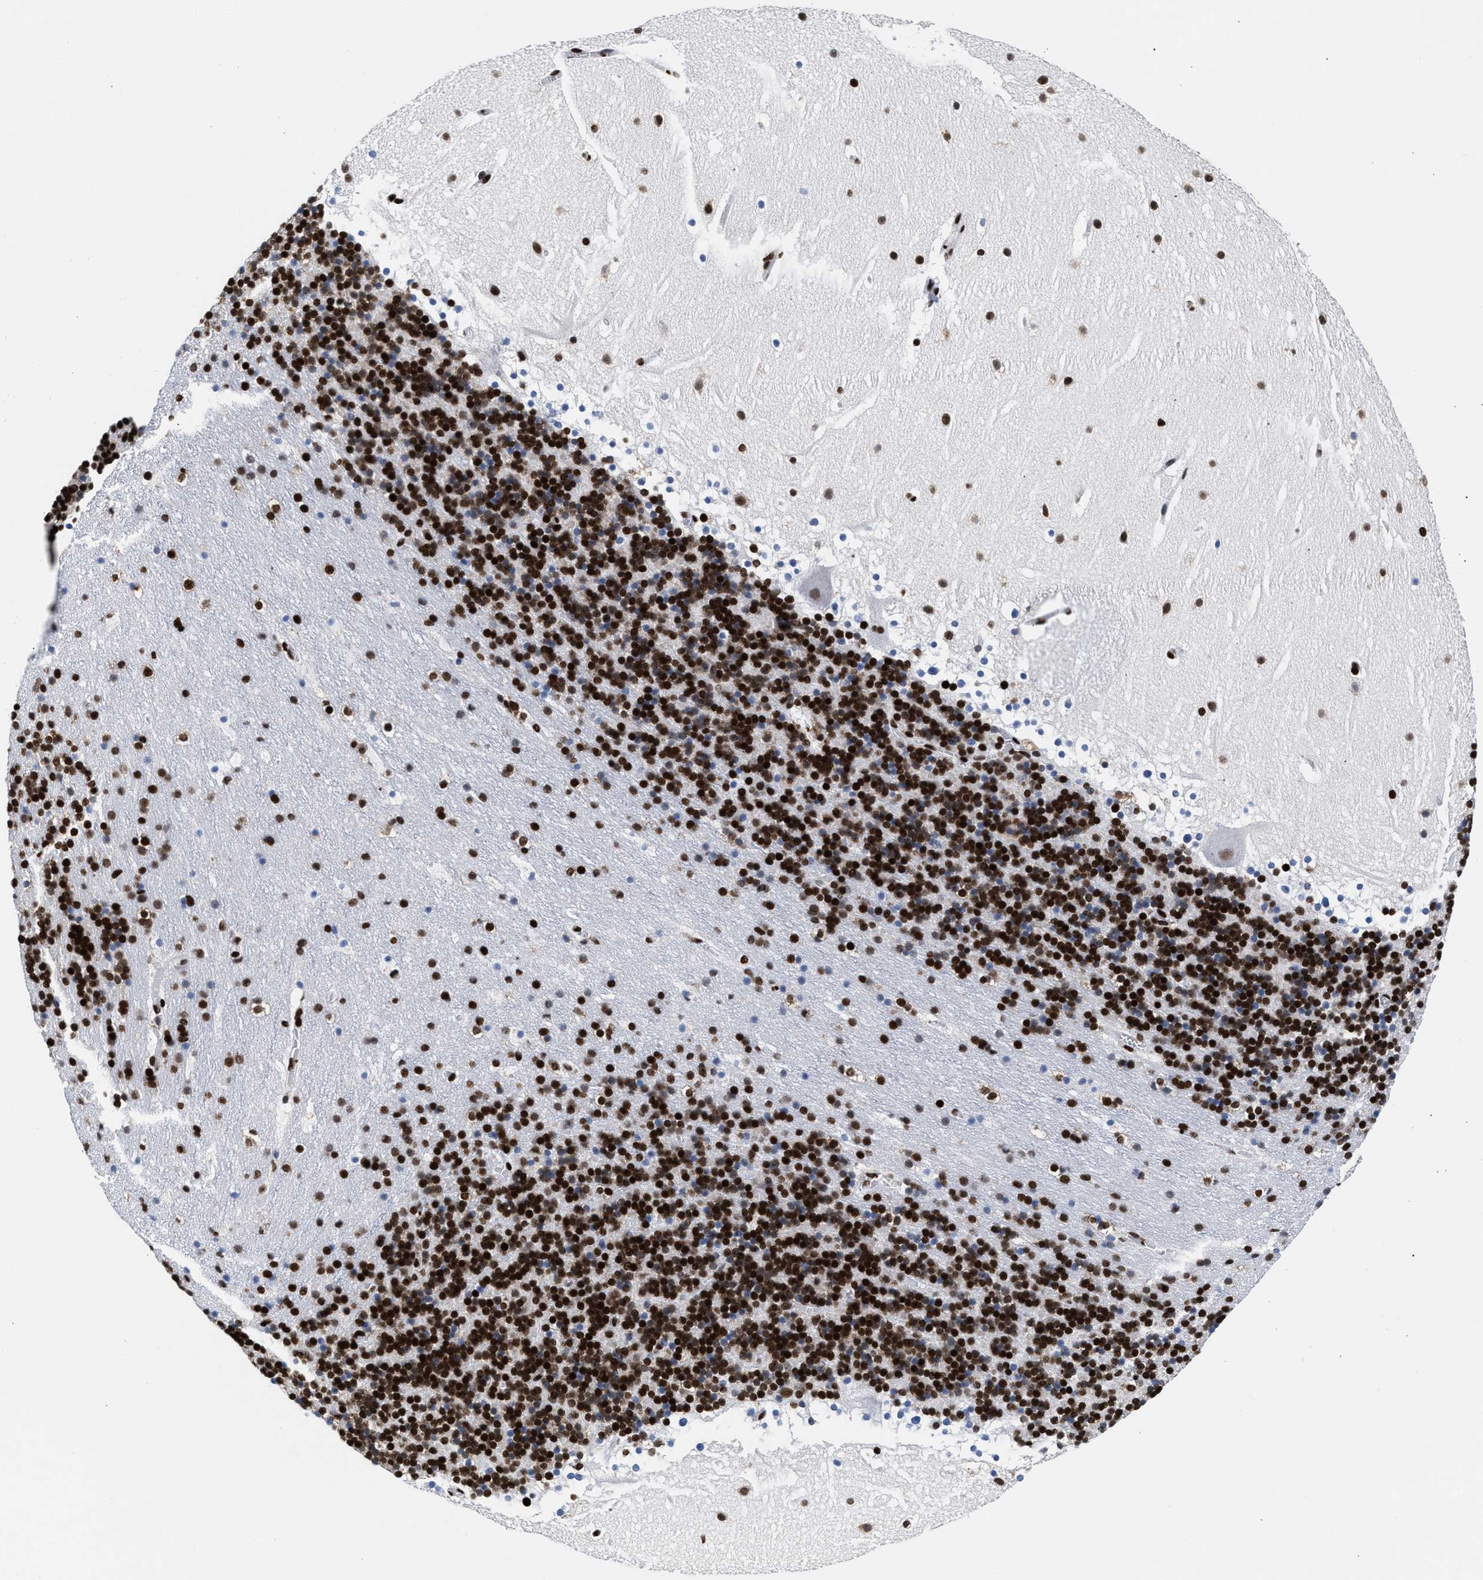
{"staining": {"intensity": "strong", "quantity": ">75%", "location": "nuclear"}, "tissue": "cerebellum", "cell_type": "Cells in granular layer", "image_type": "normal", "snomed": [{"axis": "morphology", "description": "Normal tissue, NOS"}, {"axis": "topography", "description": "Cerebellum"}], "caption": "Immunohistochemistry (IHC) photomicrograph of normal cerebellum stained for a protein (brown), which displays high levels of strong nuclear positivity in about >75% of cells in granular layer.", "gene": "RAD21", "patient": {"sex": "male", "age": 45}}